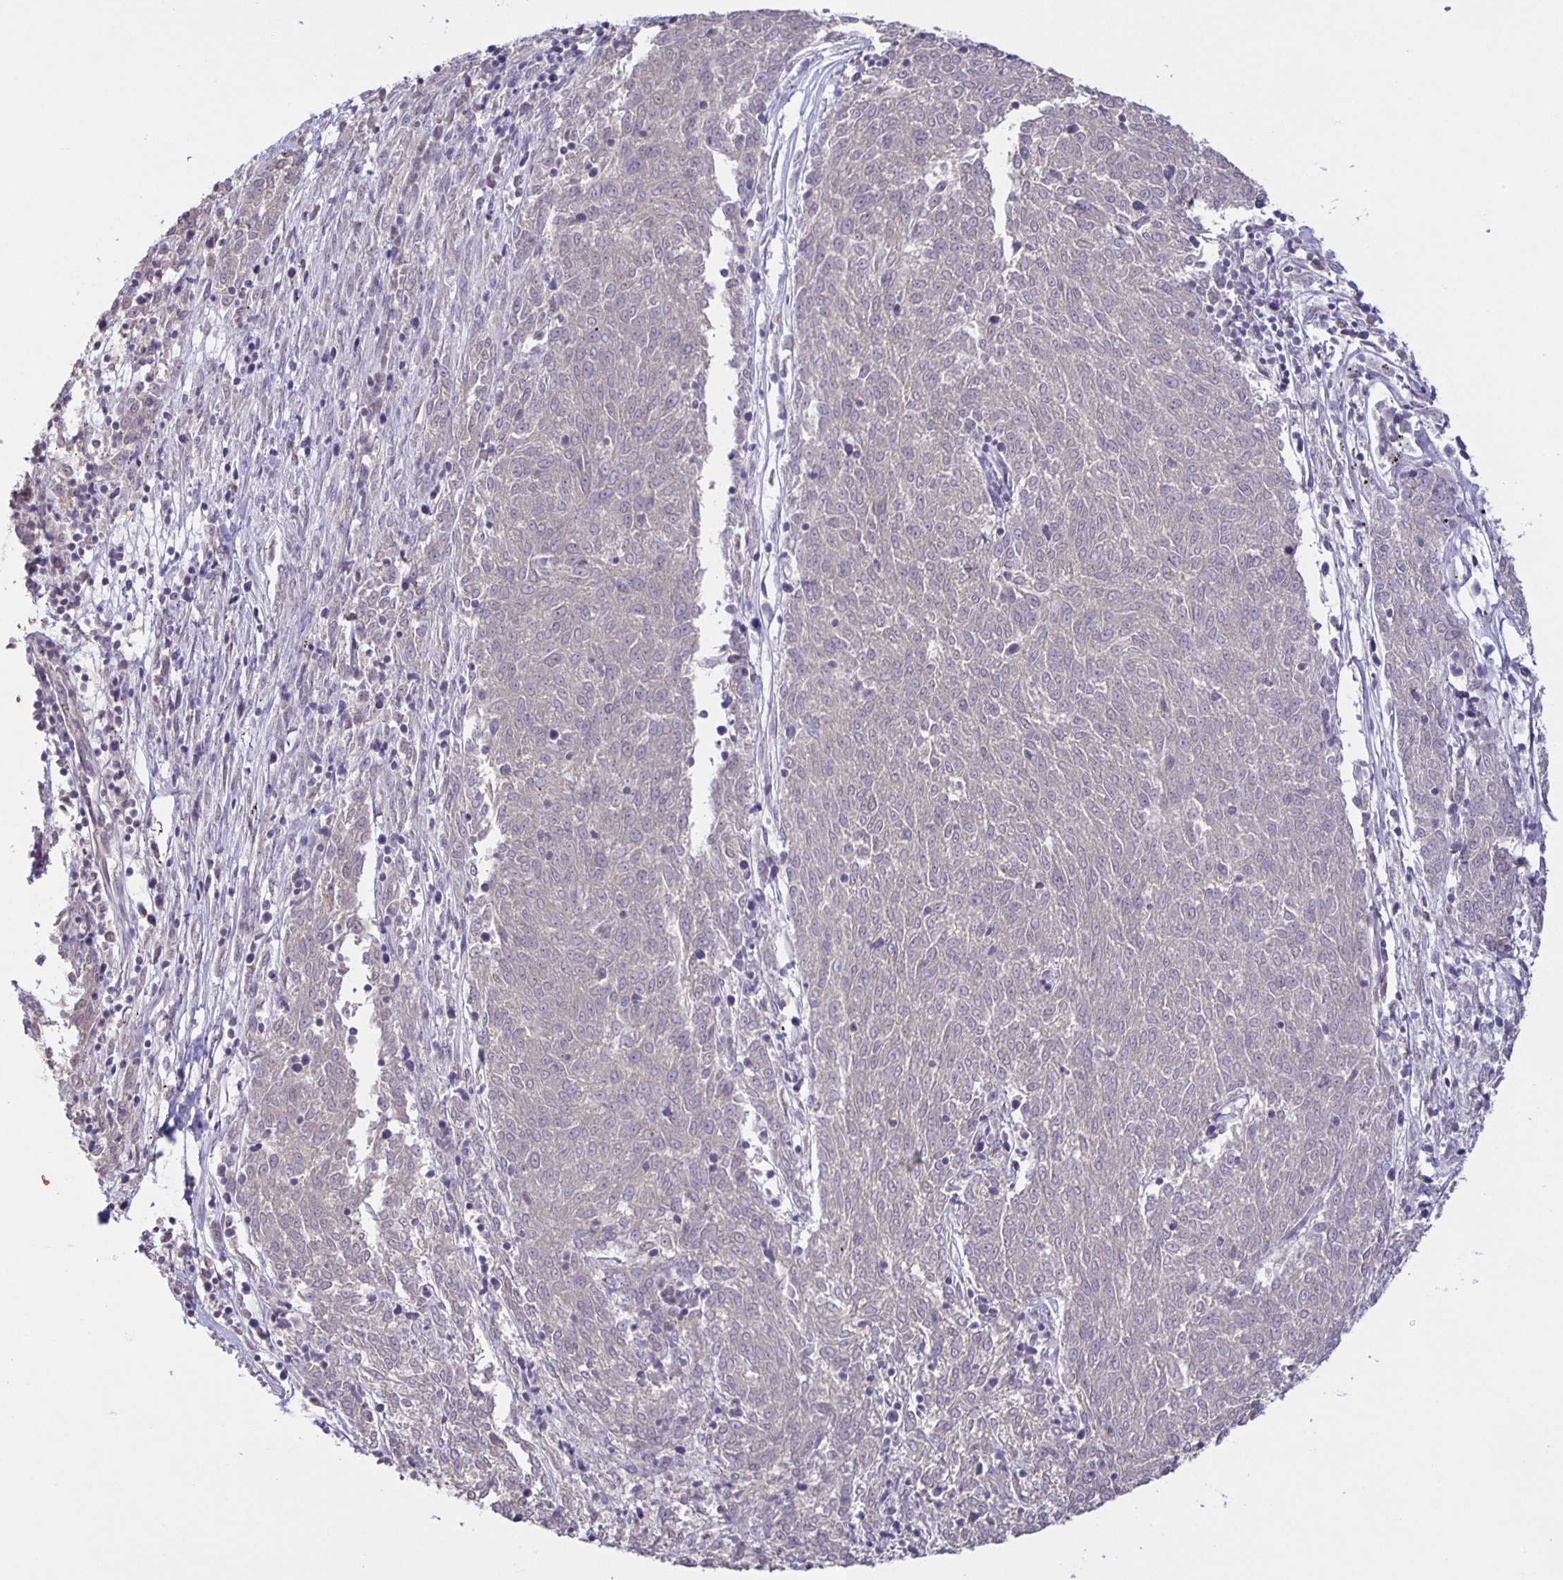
{"staining": {"intensity": "negative", "quantity": "none", "location": "none"}, "tissue": "melanoma", "cell_type": "Tumor cells", "image_type": "cancer", "snomed": [{"axis": "morphology", "description": "Malignant melanoma, NOS"}, {"axis": "topography", "description": "Skin"}], "caption": "The micrograph shows no significant positivity in tumor cells of melanoma.", "gene": "SRCIN1", "patient": {"sex": "female", "age": 72}}